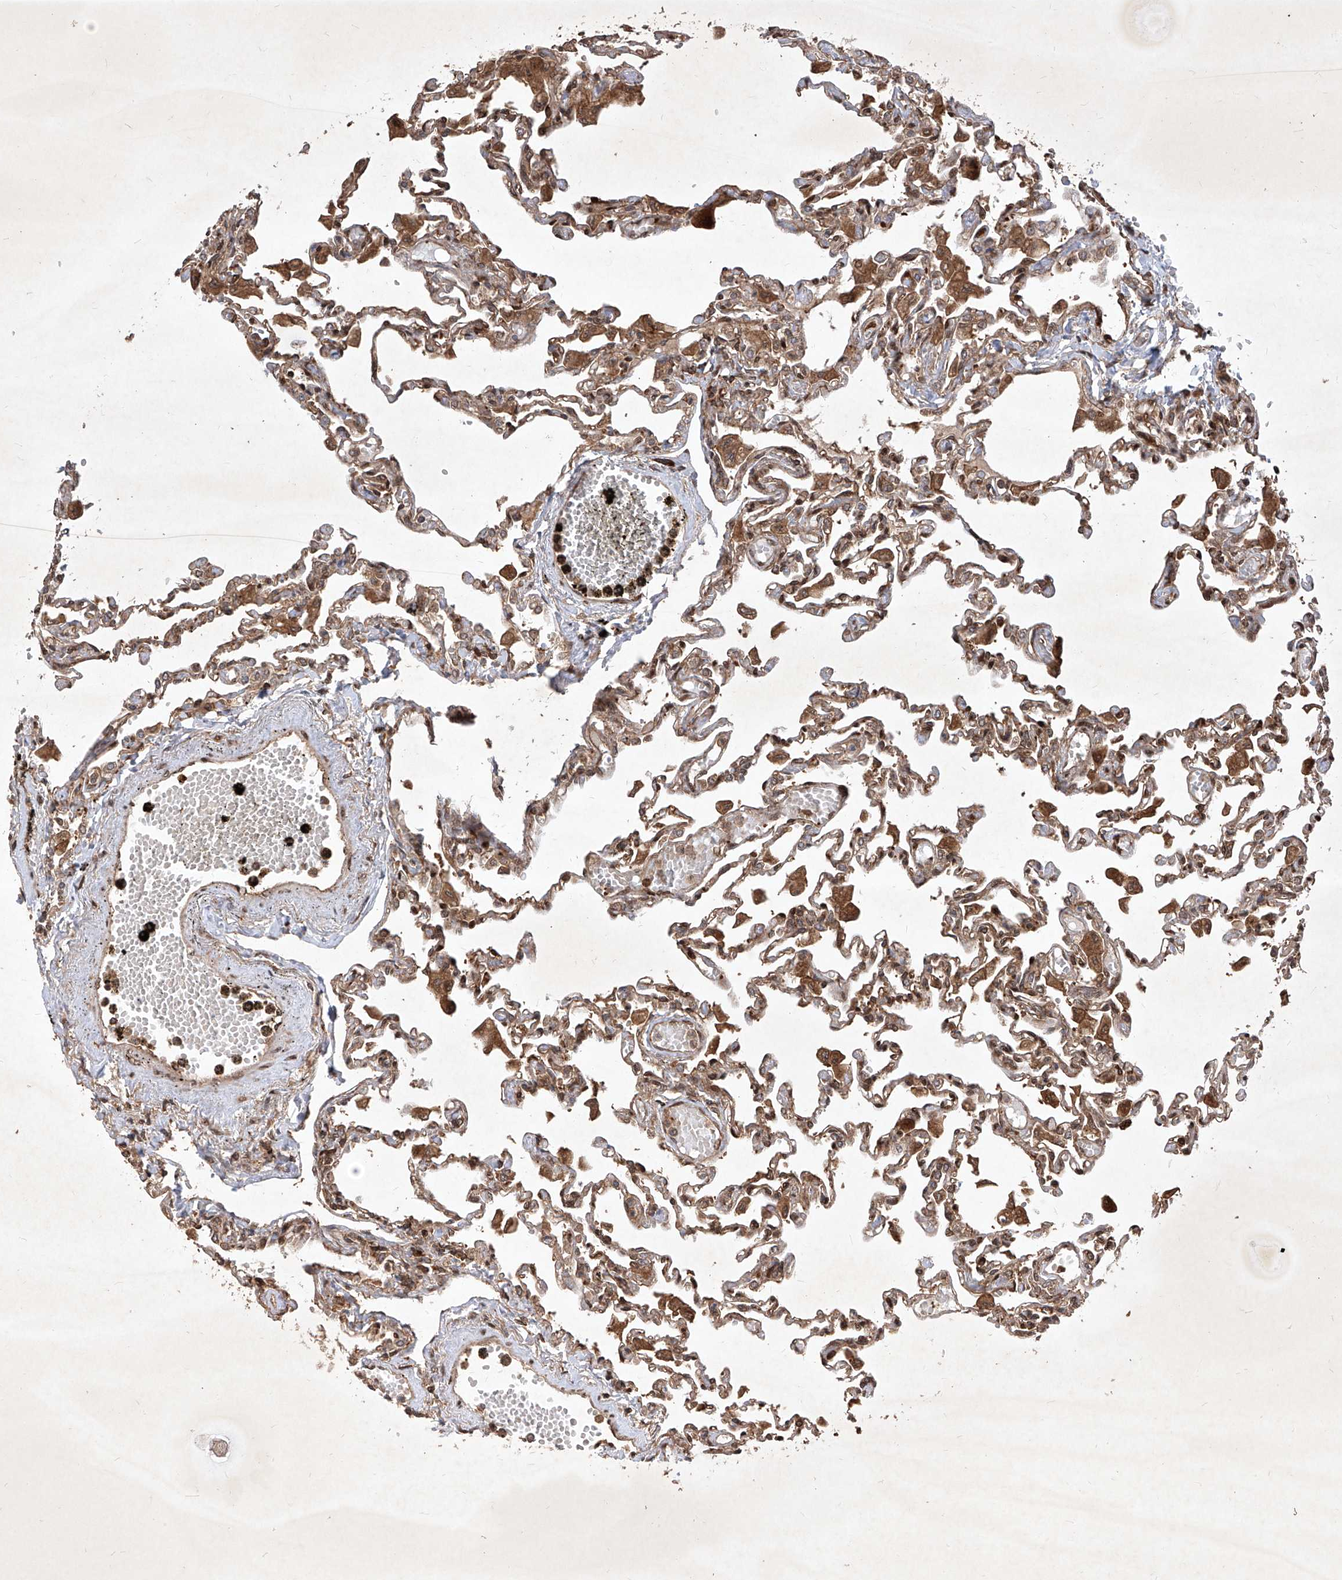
{"staining": {"intensity": "moderate", "quantity": ">75%", "location": "cytoplasmic/membranous"}, "tissue": "lung", "cell_type": "Alveolar cells", "image_type": "normal", "snomed": [{"axis": "morphology", "description": "Normal tissue, NOS"}, {"axis": "topography", "description": "Bronchus"}, {"axis": "topography", "description": "Lung"}], "caption": "Protein staining shows moderate cytoplasmic/membranous positivity in approximately >75% of alveolar cells in unremarkable lung. (IHC, brightfield microscopy, high magnification).", "gene": "MAGED2", "patient": {"sex": "female", "age": 49}}